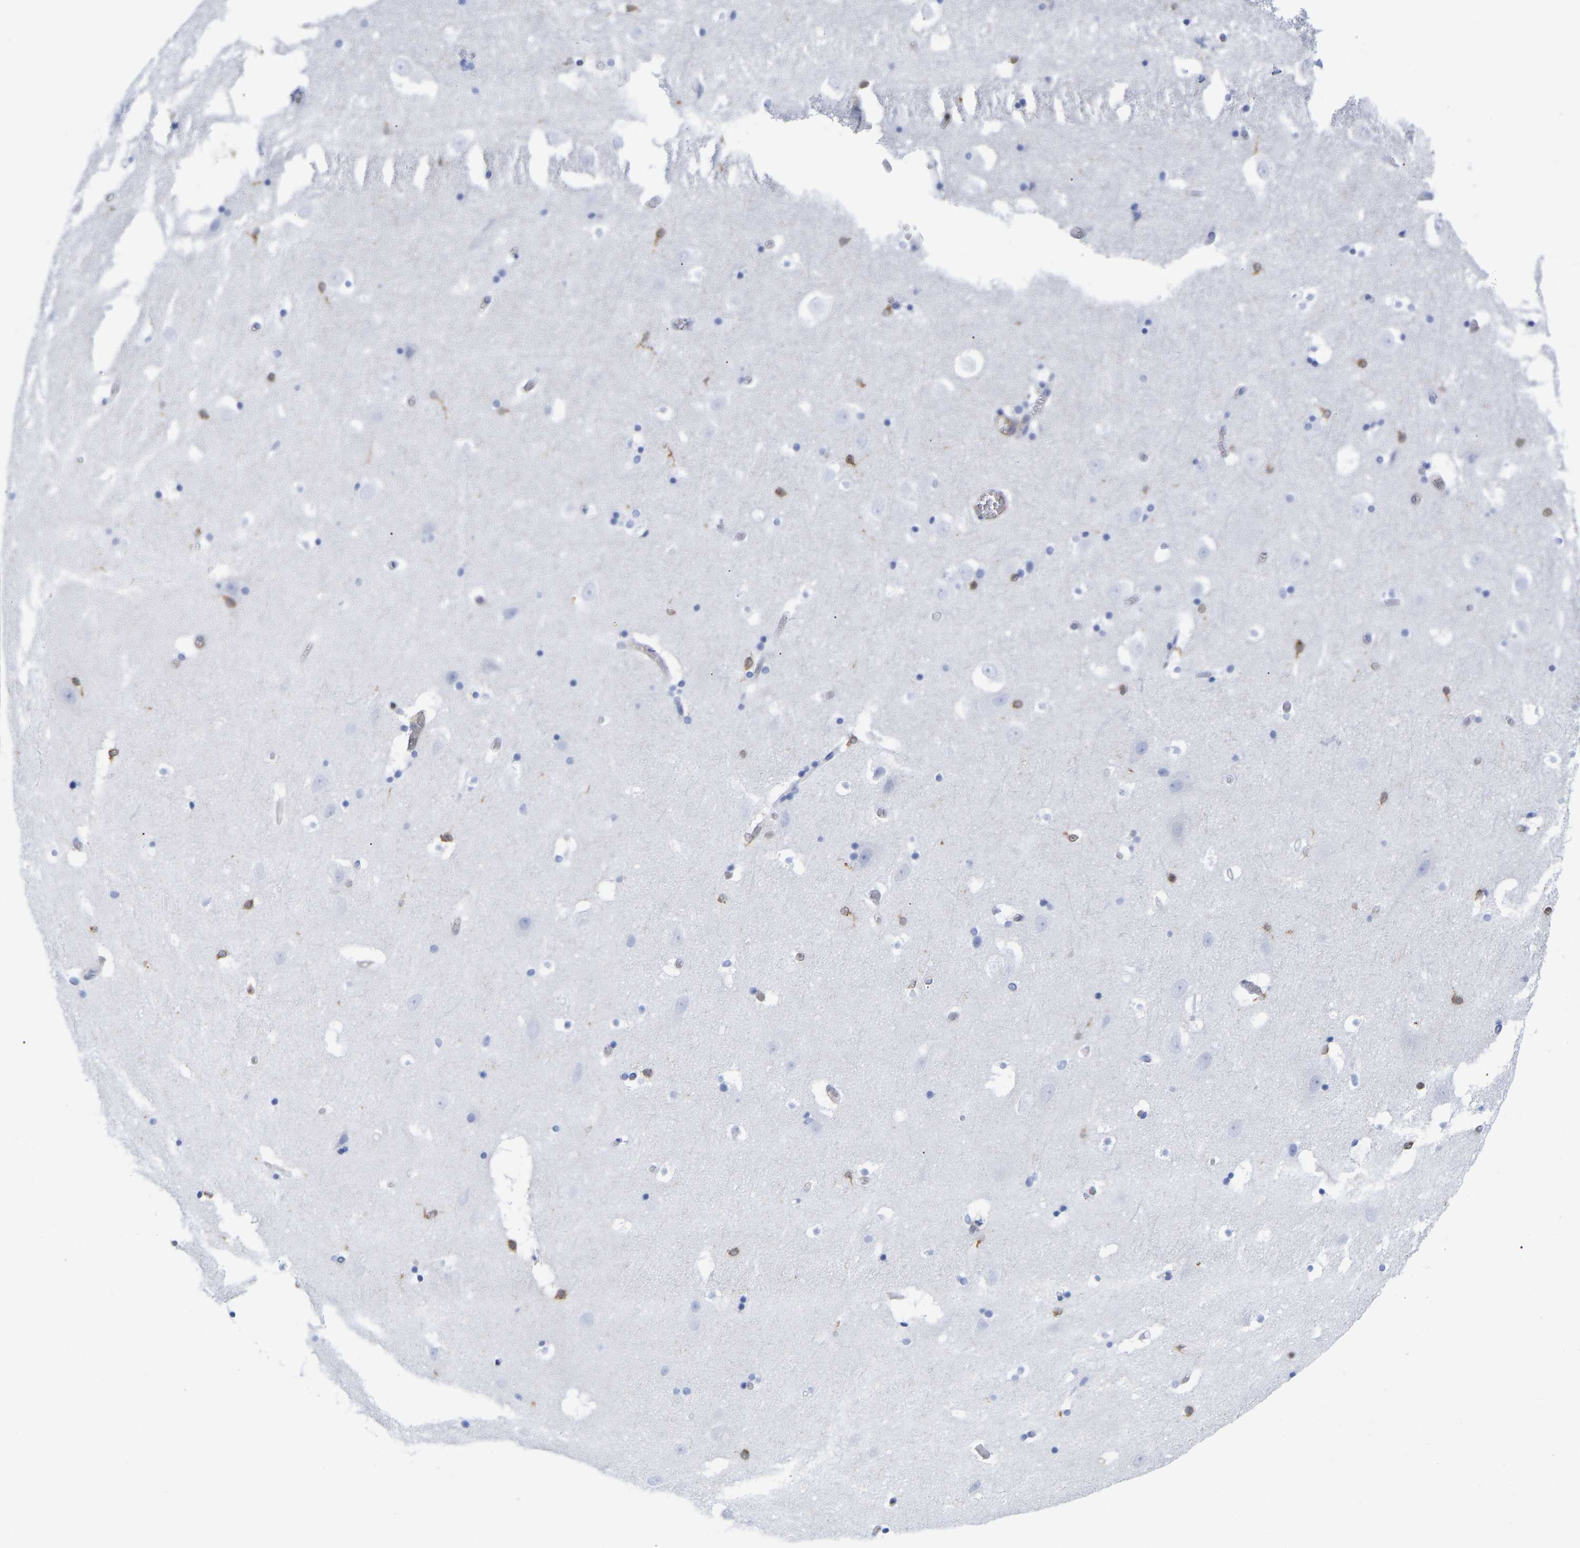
{"staining": {"intensity": "moderate", "quantity": "<25%", "location": "cytoplasmic/membranous"}, "tissue": "hippocampus", "cell_type": "Glial cells", "image_type": "normal", "snomed": [{"axis": "morphology", "description": "Normal tissue, NOS"}, {"axis": "topography", "description": "Hippocampus"}], "caption": "A high-resolution histopathology image shows immunohistochemistry (IHC) staining of normal hippocampus, which displays moderate cytoplasmic/membranous positivity in approximately <25% of glial cells.", "gene": "GIMAP4", "patient": {"sex": "male", "age": 45}}